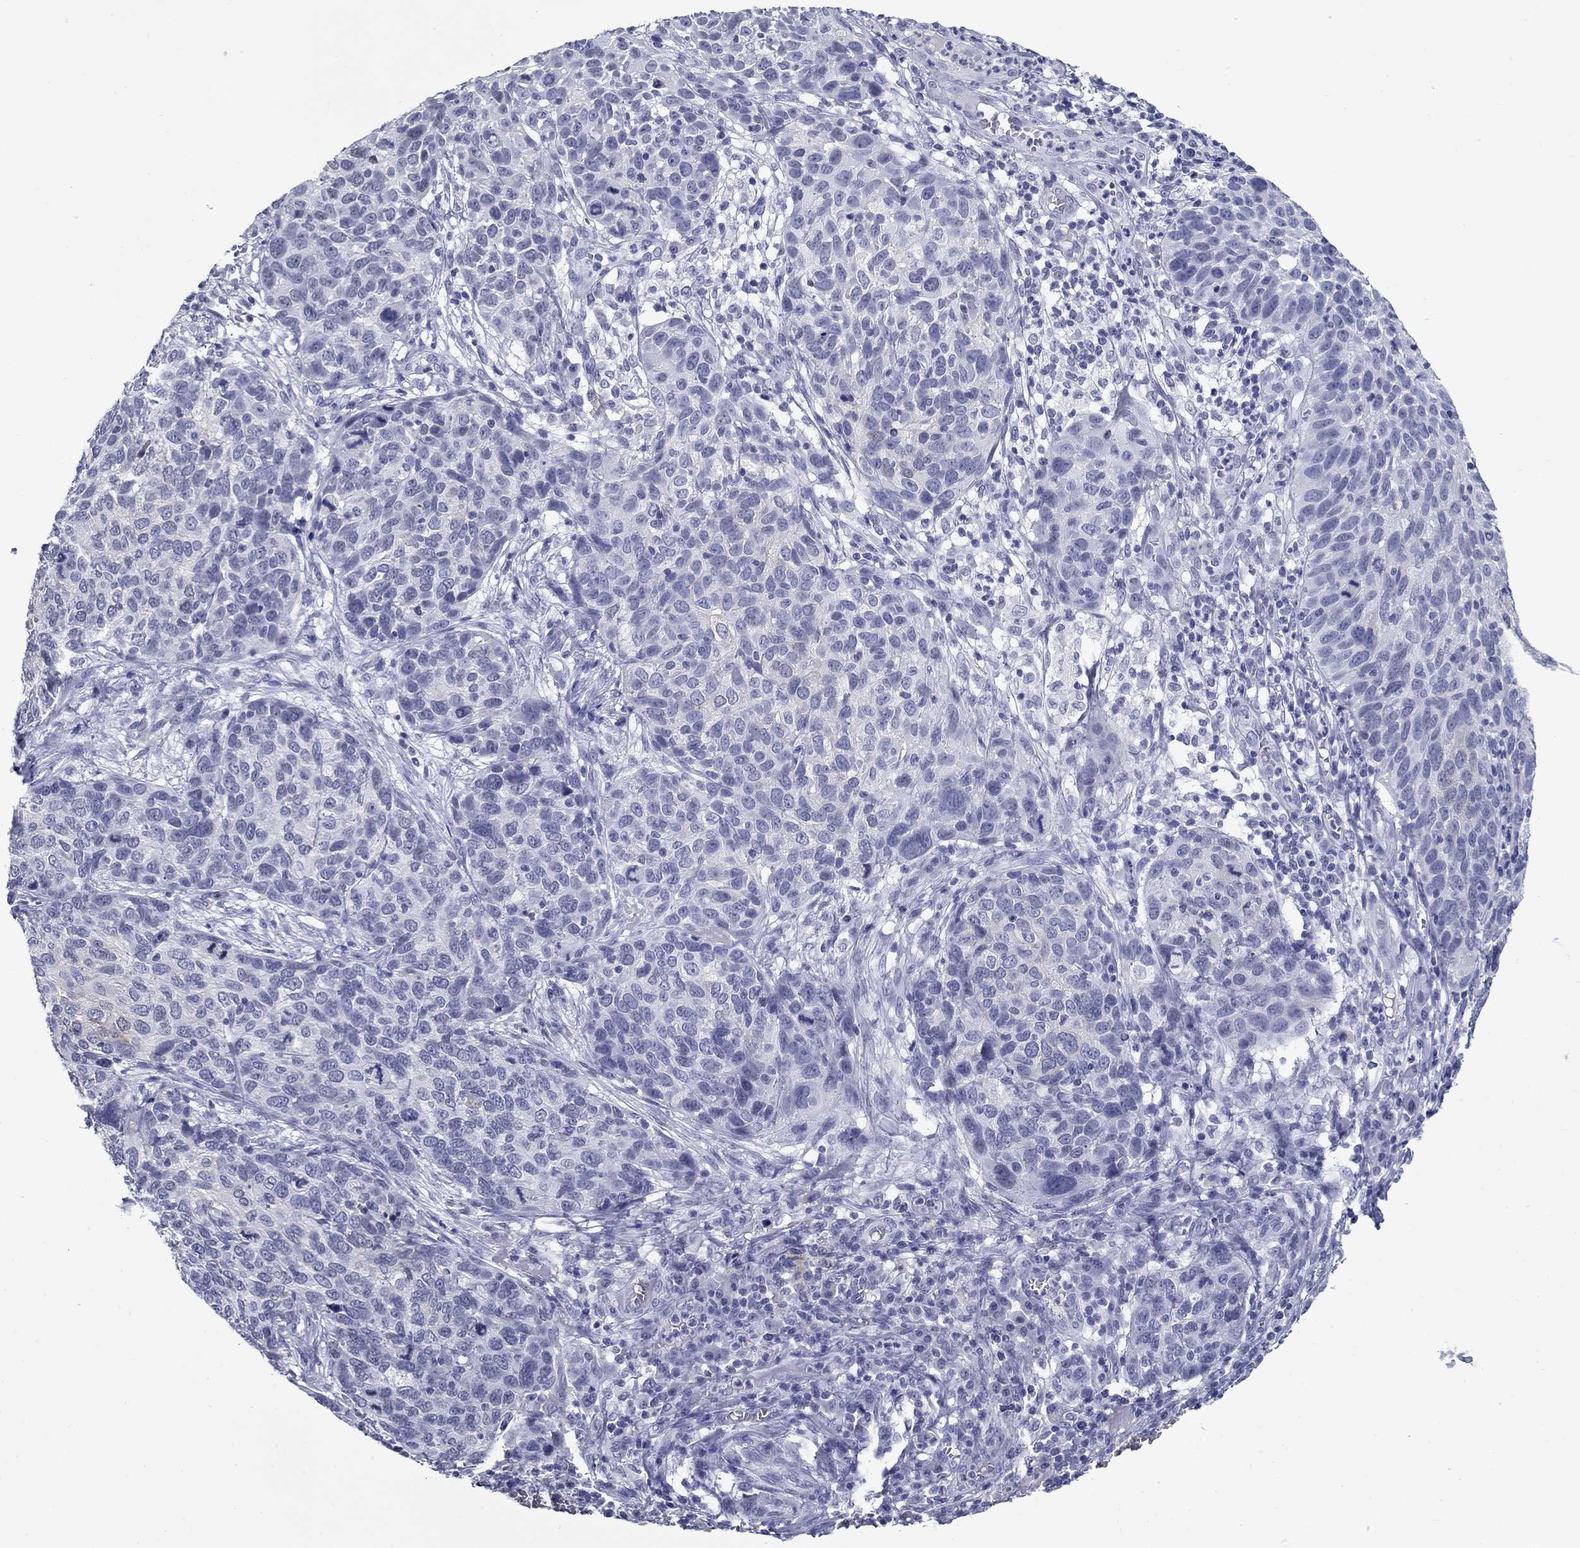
{"staining": {"intensity": "negative", "quantity": "none", "location": "none"}, "tissue": "skin cancer", "cell_type": "Tumor cells", "image_type": "cancer", "snomed": [{"axis": "morphology", "description": "Squamous cell carcinoma, NOS"}, {"axis": "topography", "description": "Skin"}], "caption": "This is a image of immunohistochemistry staining of squamous cell carcinoma (skin), which shows no staining in tumor cells. (Stains: DAB immunohistochemistry with hematoxylin counter stain, Microscopy: brightfield microscopy at high magnification).", "gene": "C4orf19", "patient": {"sex": "male", "age": 92}}